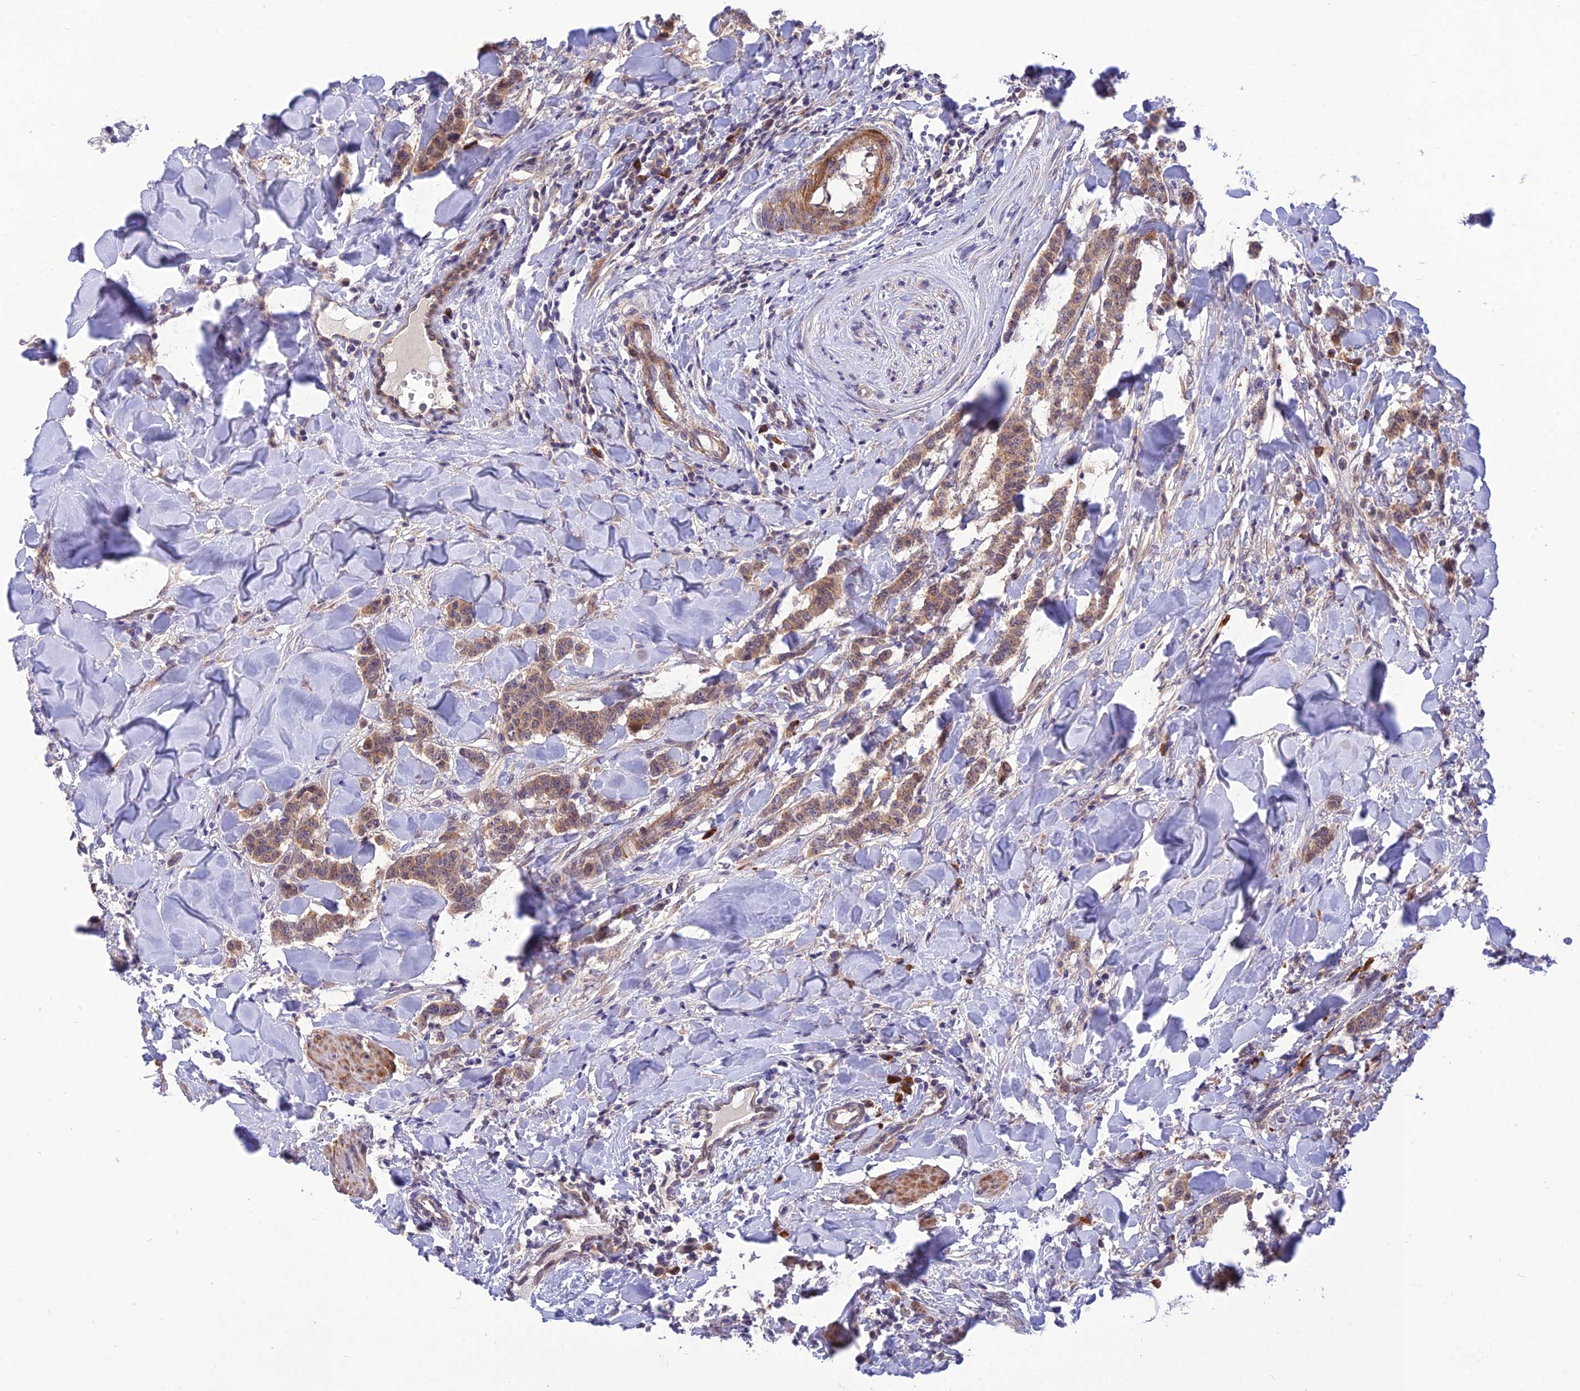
{"staining": {"intensity": "moderate", "quantity": ">75%", "location": "cytoplasmic/membranous"}, "tissue": "breast cancer", "cell_type": "Tumor cells", "image_type": "cancer", "snomed": [{"axis": "morphology", "description": "Duct carcinoma"}, {"axis": "topography", "description": "Breast"}], "caption": "Tumor cells reveal moderate cytoplasmic/membranous staining in approximately >75% of cells in breast cancer (invasive ductal carcinoma).", "gene": "UROS", "patient": {"sex": "female", "age": 40}}